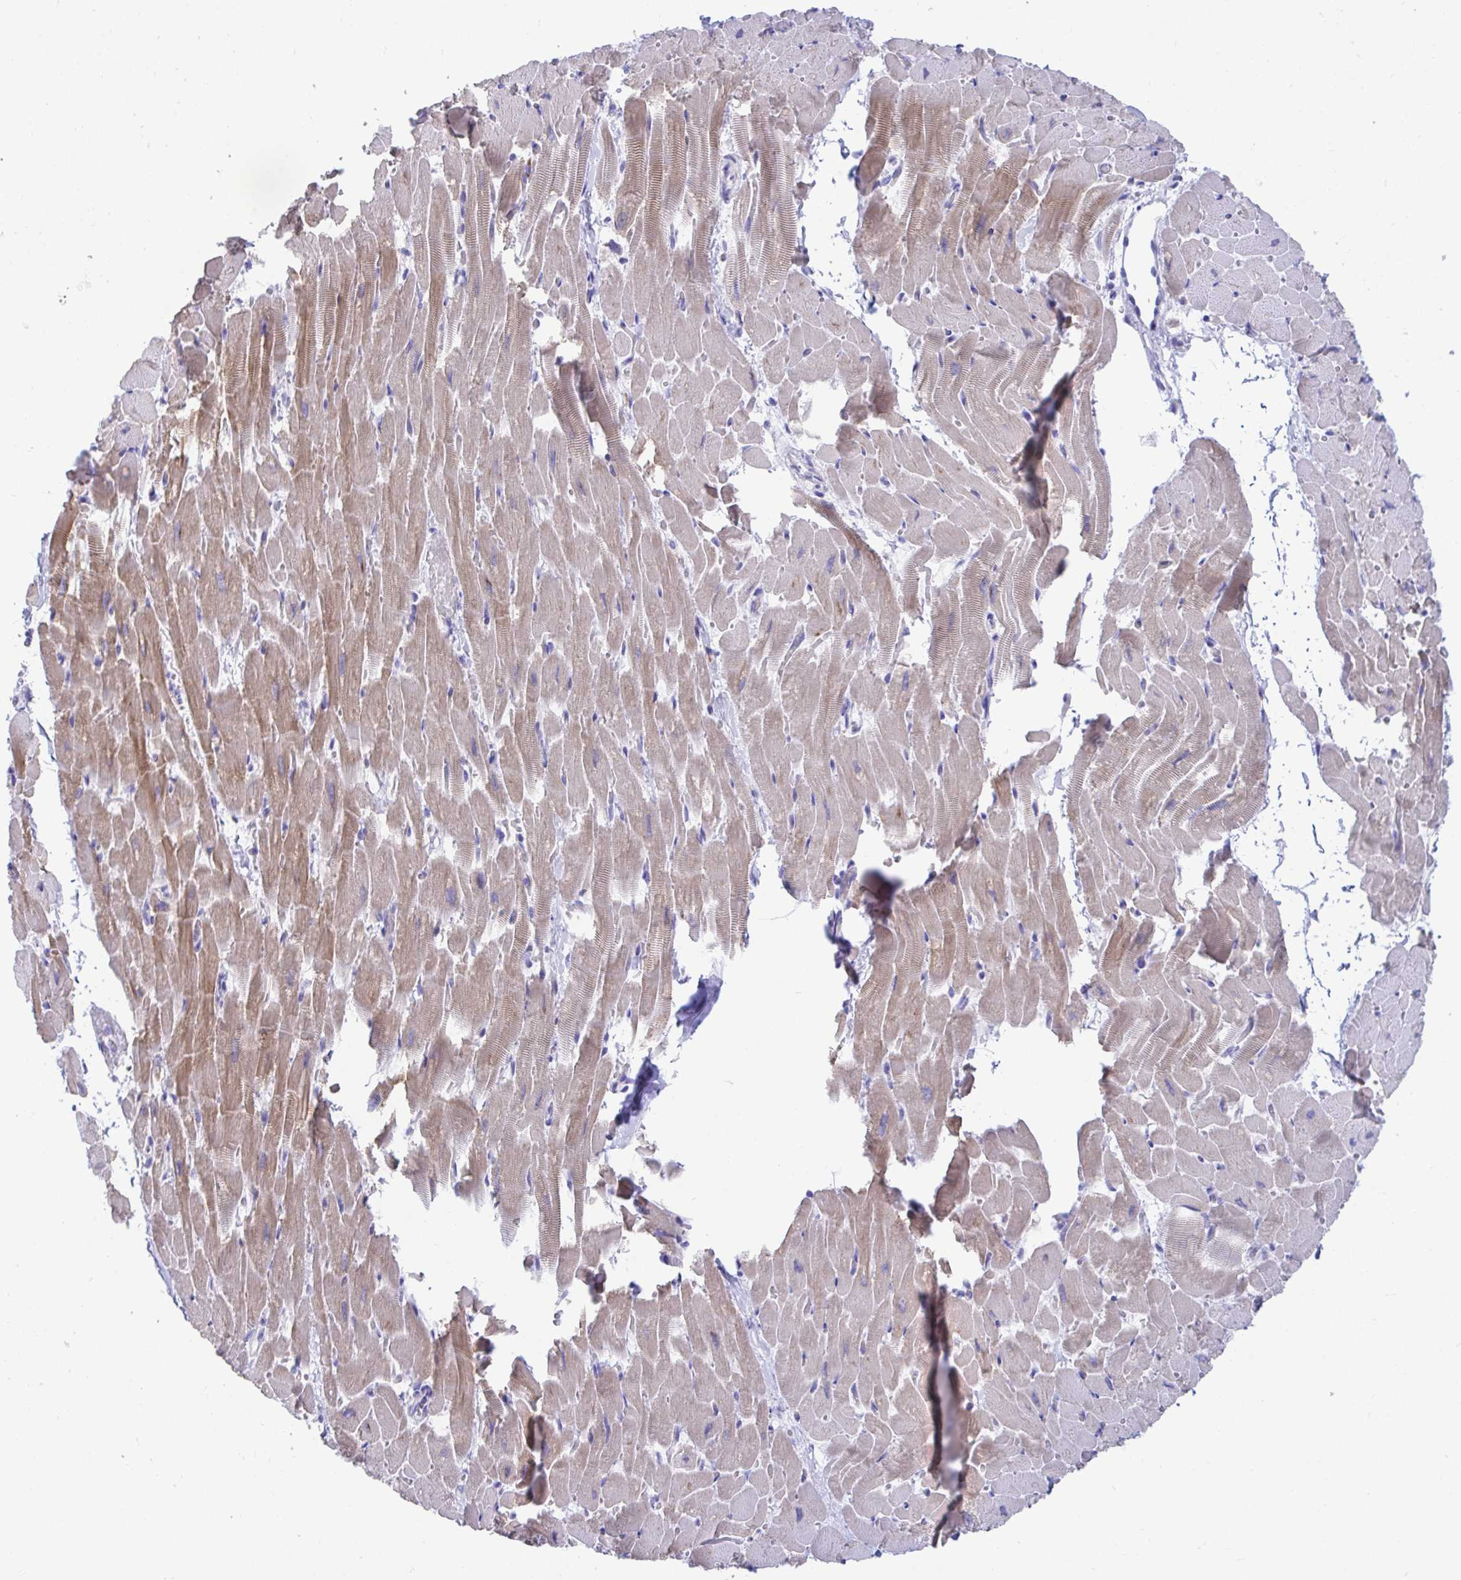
{"staining": {"intensity": "moderate", "quantity": "25%-75%", "location": "cytoplasmic/membranous"}, "tissue": "heart muscle", "cell_type": "Cardiomyocytes", "image_type": "normal", "snomed": [{"axis": "morphology", "description": "Normal tissue, NOS"}, {"axis": "topography", "description": "Heart"}], "caption": "Normal heart muscle reveals moderate cytoplasmic/membranous positivity in approximately 25%-75% of cardiomyocytes, visualized by immunohistochemistry. The protein of interest is shown in brown color, while the nuclei are stained blue.", "gene": "SHISA8", "patient": {"sex": "male", "age": 37}}